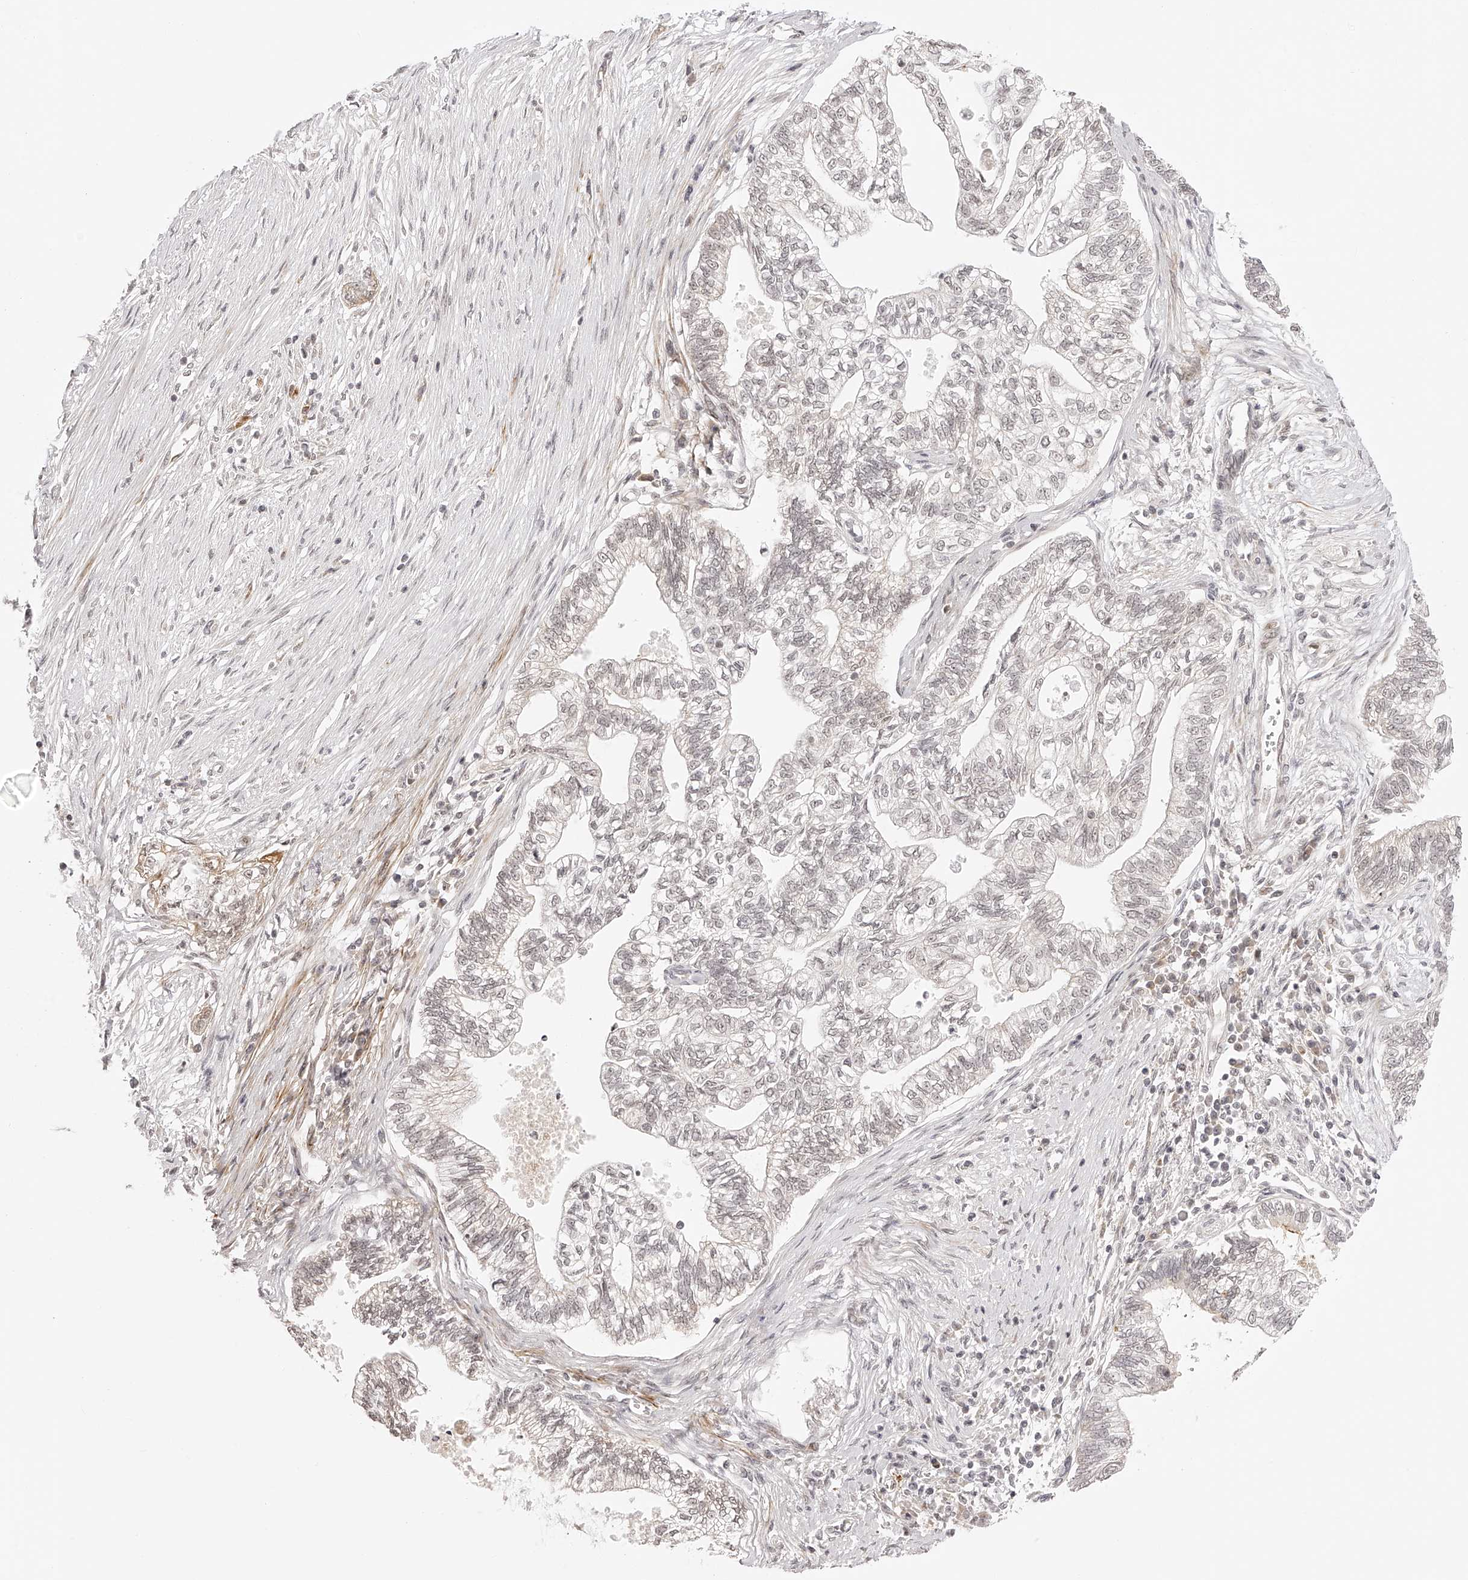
{"staining": {"intensity": "weak", "quantity": "25%-75%", "location": "cytoplasmic/membranous,nuclear"}, "tissue": "pancreatic cancer", "cell_type": "Tumor cells", "image_type": "cancer", "snomed": [{"axis": "morphology", "description": "Adenocarcinoma, NOS"}, {"axis": "topography", "description": "Pancreas"}], "caption": "Pancreatic cancer (adenocarcinoma) stained for a protein (brown) demonstrates weak cytoplasmic/membranous and nuclear positive staining in about 25%-75% of tumor cells.", "gene": "PLEKHG1", "patient": {"sex": "male", "age": 72}}